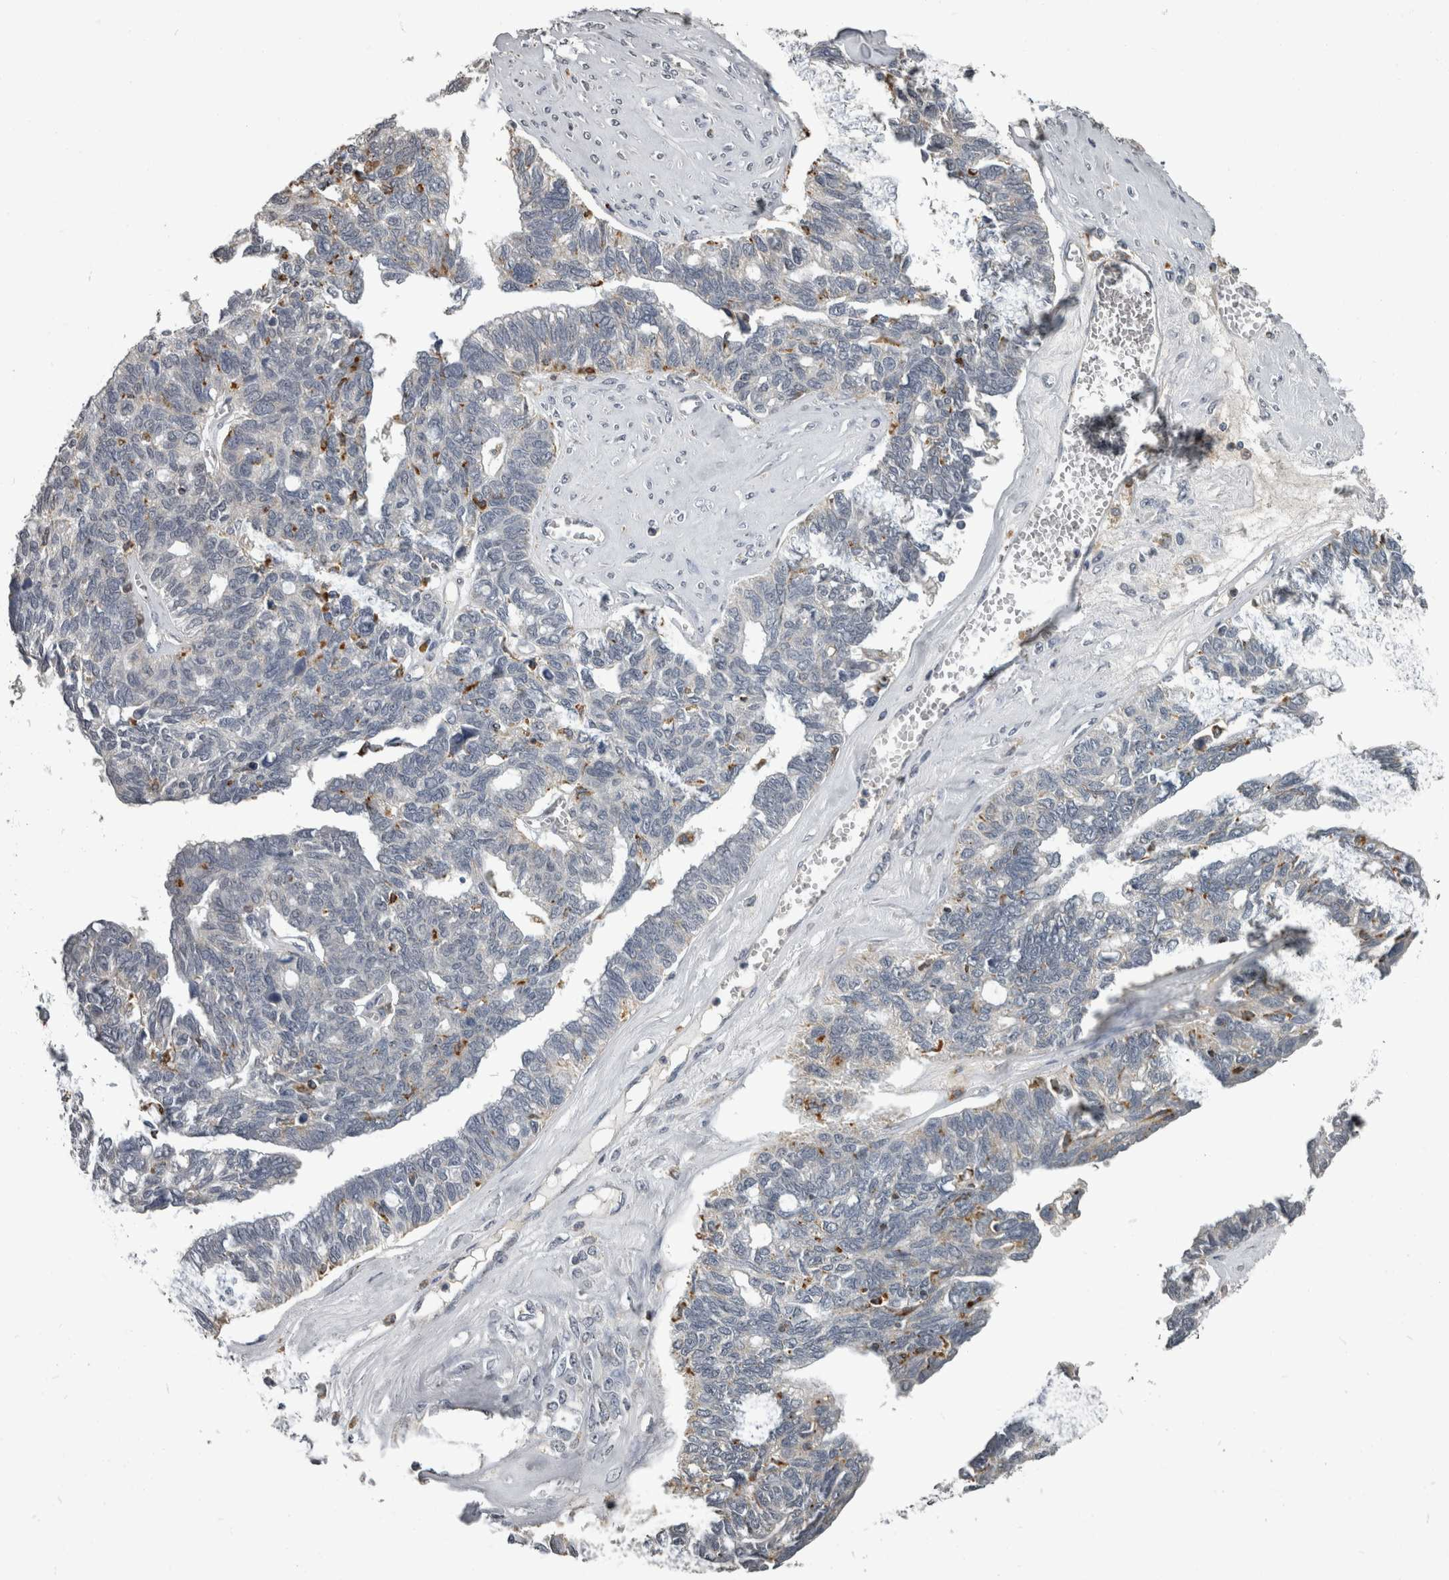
{"staining": {"intensity": "negative", "quantity": "none", "location": "none"}, "tissue": "ovarian cancer", "cell_type": "Tumor cells", "image_type": "cancer", "snomed": [{"axis": "morphology", "description": "Cystadenocarcinoma, serous, NOS"}, {"axis": "topography", "description": "Ovary"}], "caption": "High magnification brightfield microscopy of serous cystadenocarcinoma (ovarian) stained with DAB (3,3'-diaminobenzidine) (brown) and counterstained with hematoxylin (blue): tumor cells show no significant expression. (Brightfield microscopy of DAB immunohistochemistry at high magnification).", "gene": "NAAA", "patient": {"sex": "female", "age": 79}}